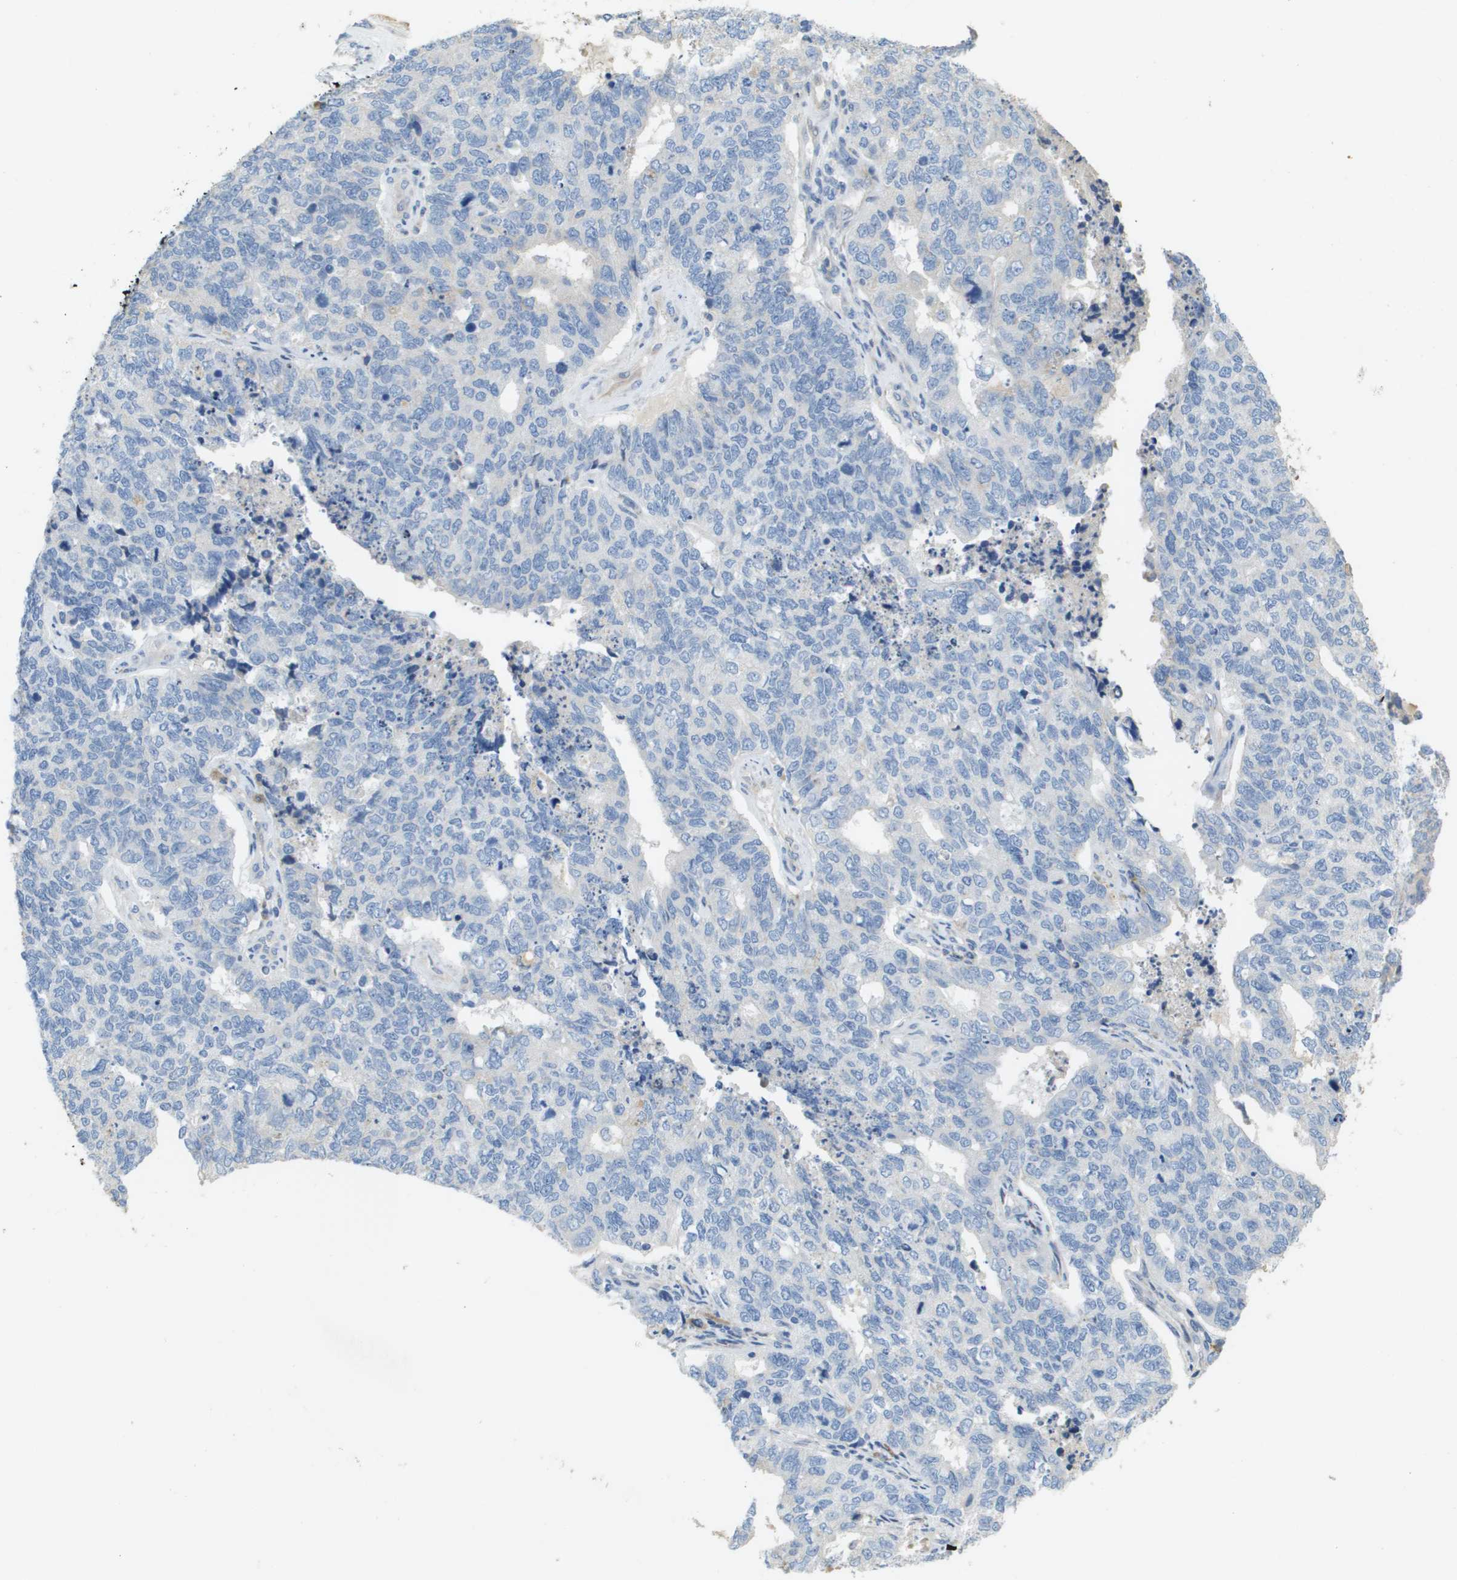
{"staining": {"intensity": "negative", "quantity": "none", "location": "none"}, "tissue": "cervical cancer", "cell_type": "Tumor cells", "image_type": "cancer", "snomed": [{"axis": "morphology", "description": "Squamous cell carcinoma, NOS"}, {"axis": "topography", "description": "Cervix"}], "caption": "Protein analysis of squamous cell carcinoma (cervical) displays no significant expression in tumor cells.", "gene": "CASP10", "patient": {"sex": "female", "age": 63}}